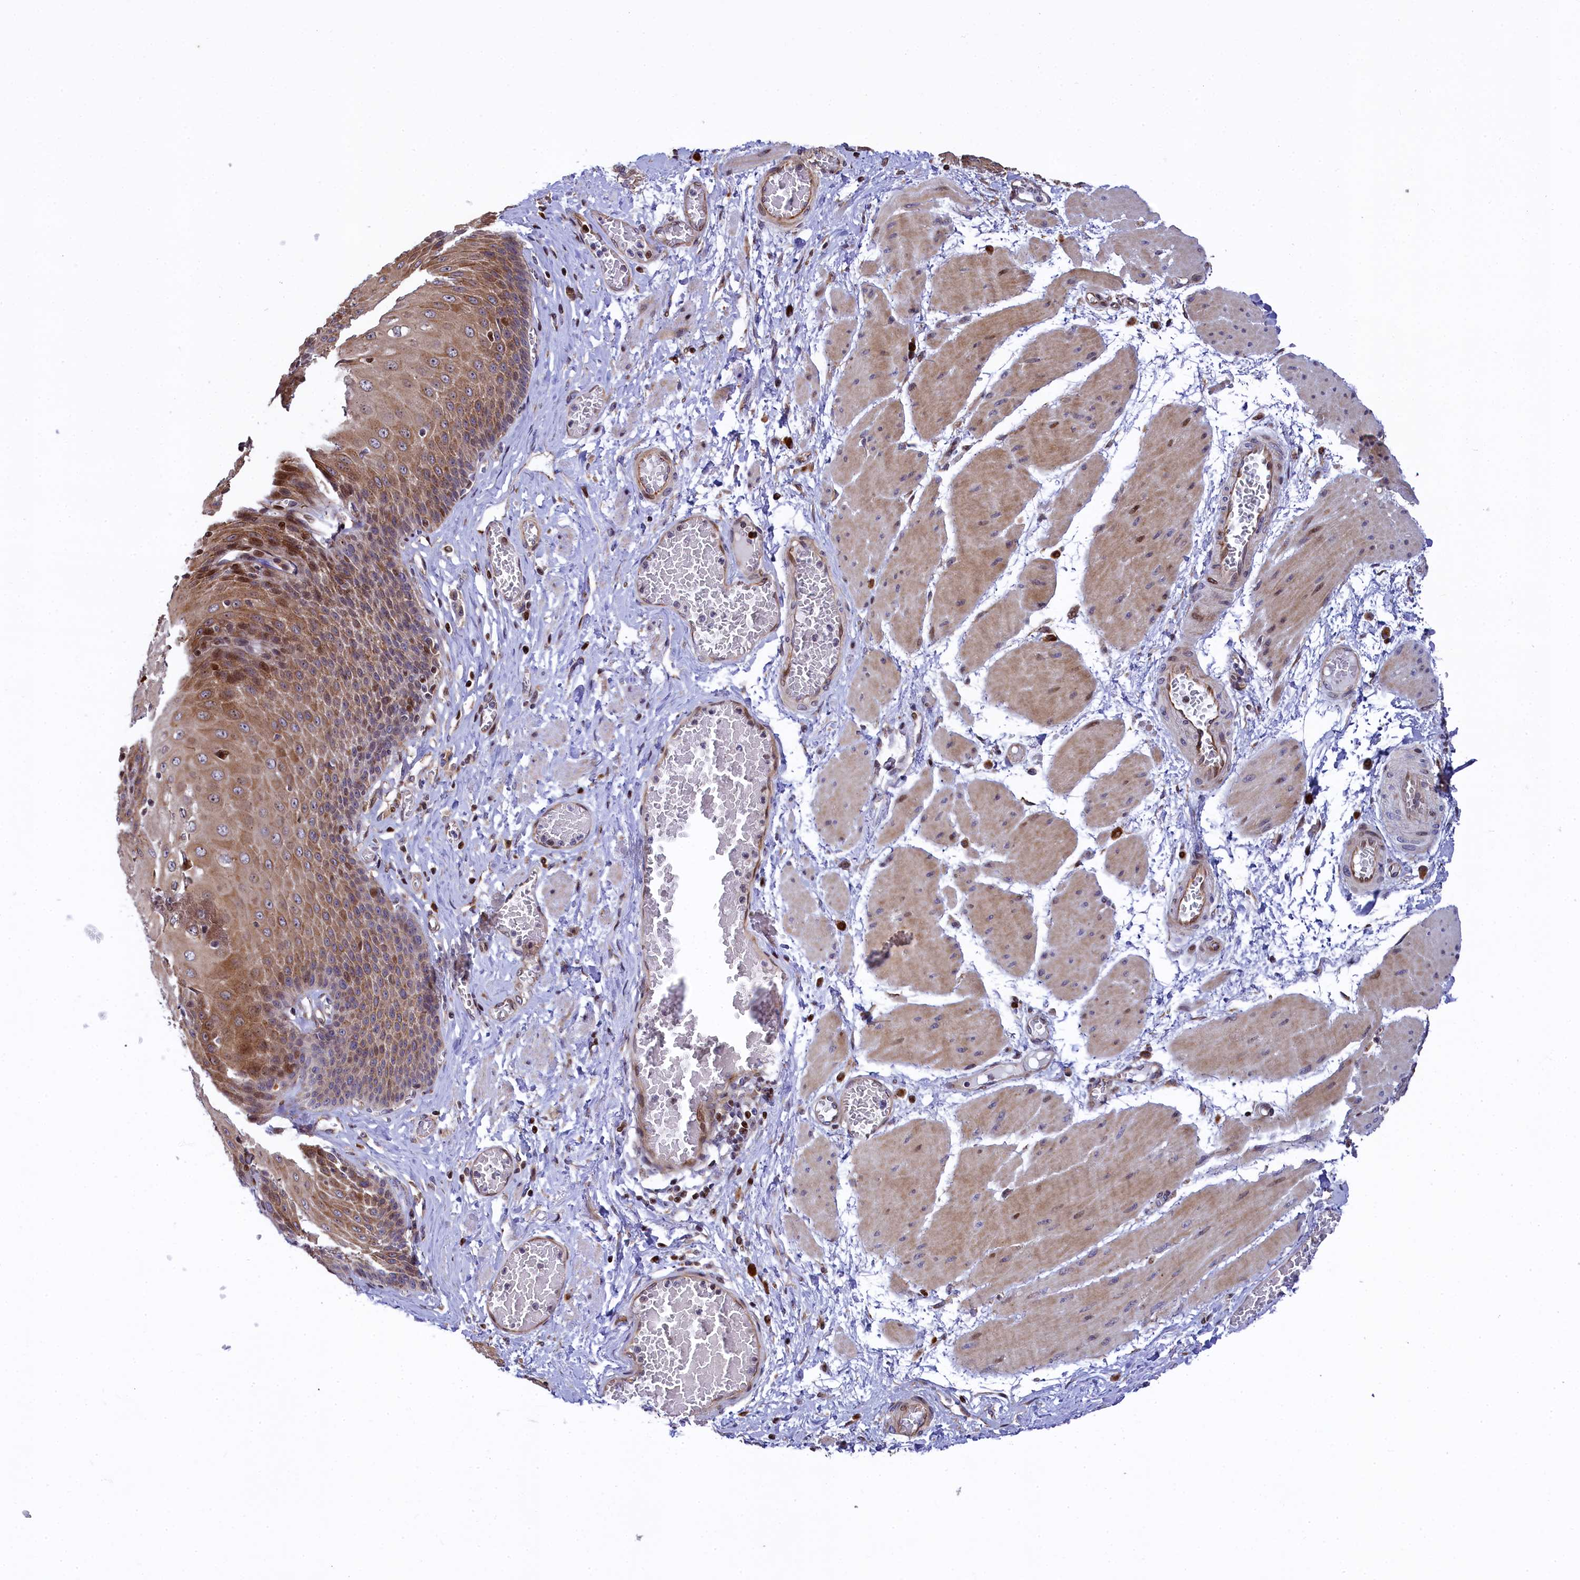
{"staining": {"intensity": "moderate", "quantity": ">75%", "location": "cytoplasmic/membranous,nuclear"}, "tissue": "esophagus", "cell_type": "Squamous epithelial cells", "image_type": "normal", "snomed": [{"axis": "morphology", "description": "Normal tissue, NOS"}, {"axis": "topography", "description": "Esophagus"}], "caption": "Moderate cytoplasmic/membranous,nuclear protein expression is appreciated in approximately >75% of squamous epithelial cells in esophagus. The staining was performed using DAB, with brown indicating positive protein expression. Nuclei are stained blue with hematoxylin.", "gene": "TGDS", "patient": {"sex": "male", "age": 60}}